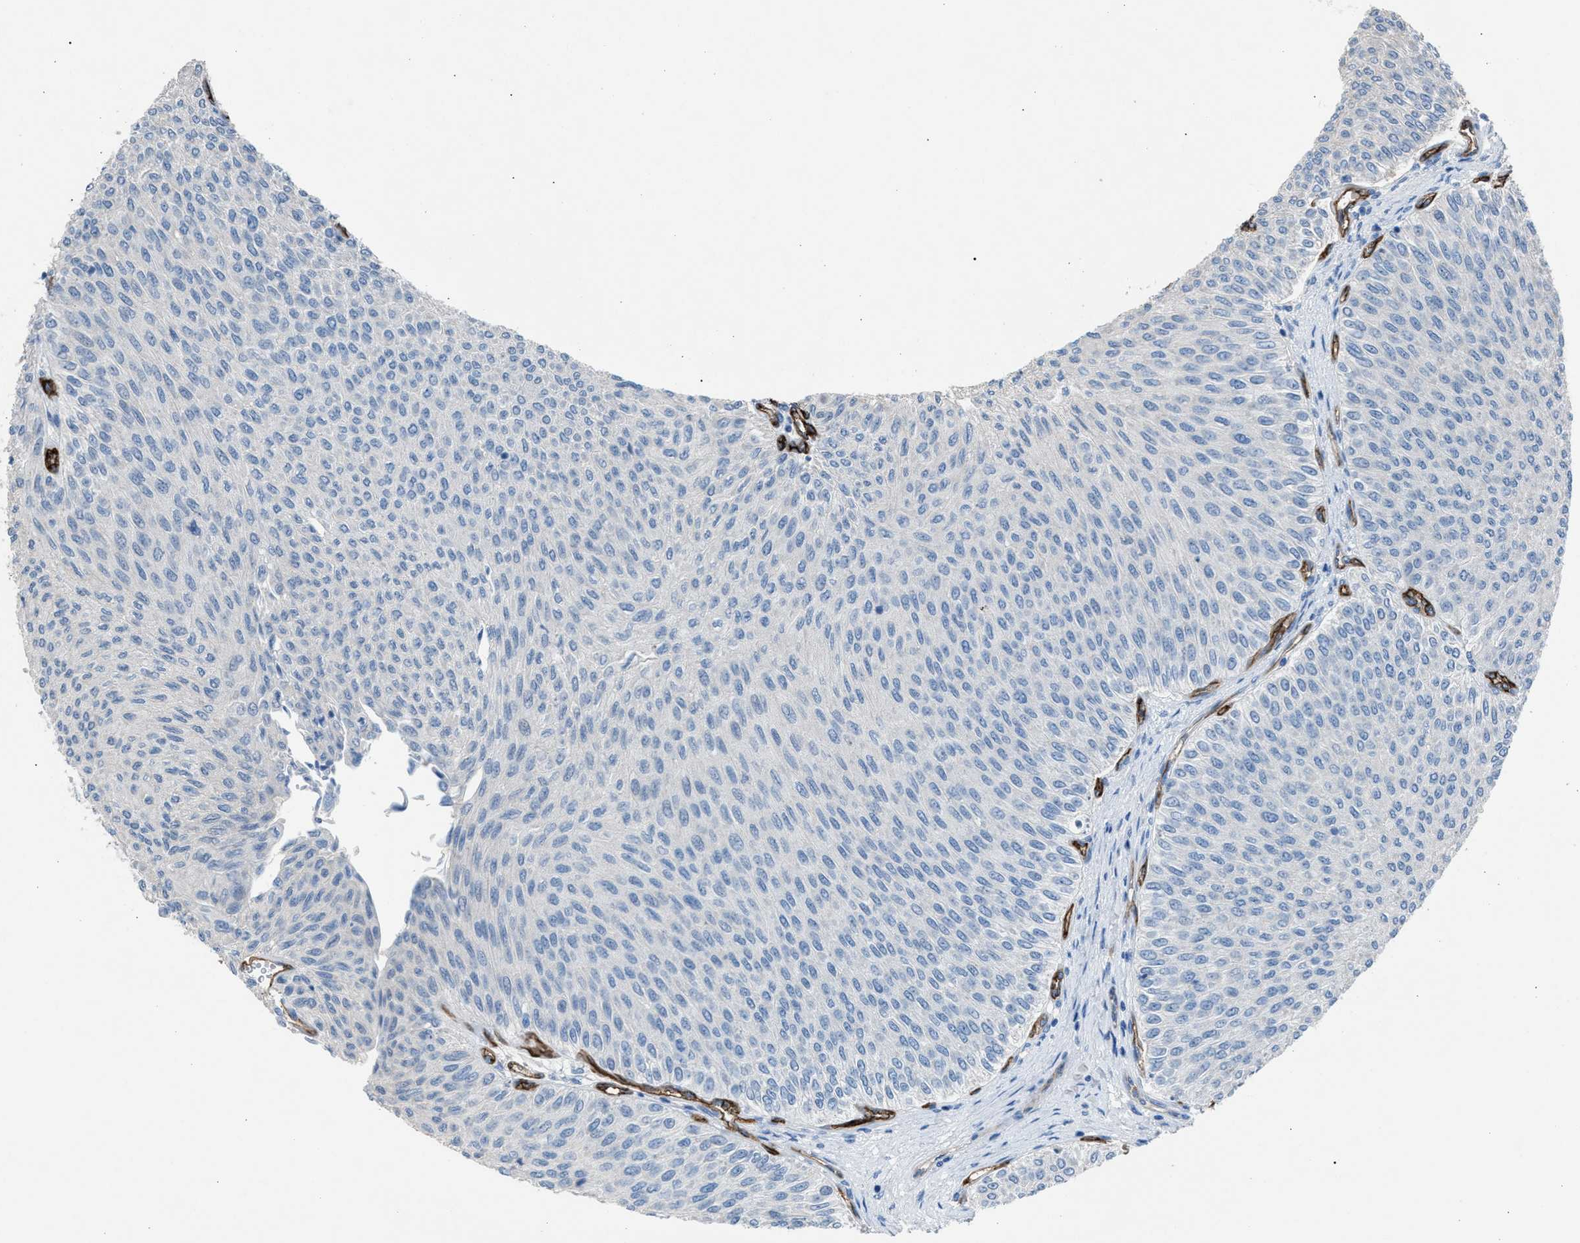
{"staining": {"intensity": "negative", "quantity": "none", "location": "none"}, "tissue": "urothelial cancer", "cell_type": "Tumor cells", "image_type": "cancer", "snomed": [{"axis": "morphology", "description": "Urothelial carcinoma, Low grade"}, {"axis": "topography", "description": "Urinary bladder"}], "caption": "A histopathology image of urothelial cancer stained for a protein shows no brown staining in tumor cells.", "gene": "DYSF", "patient": {"sex": "male", "age": 78}}